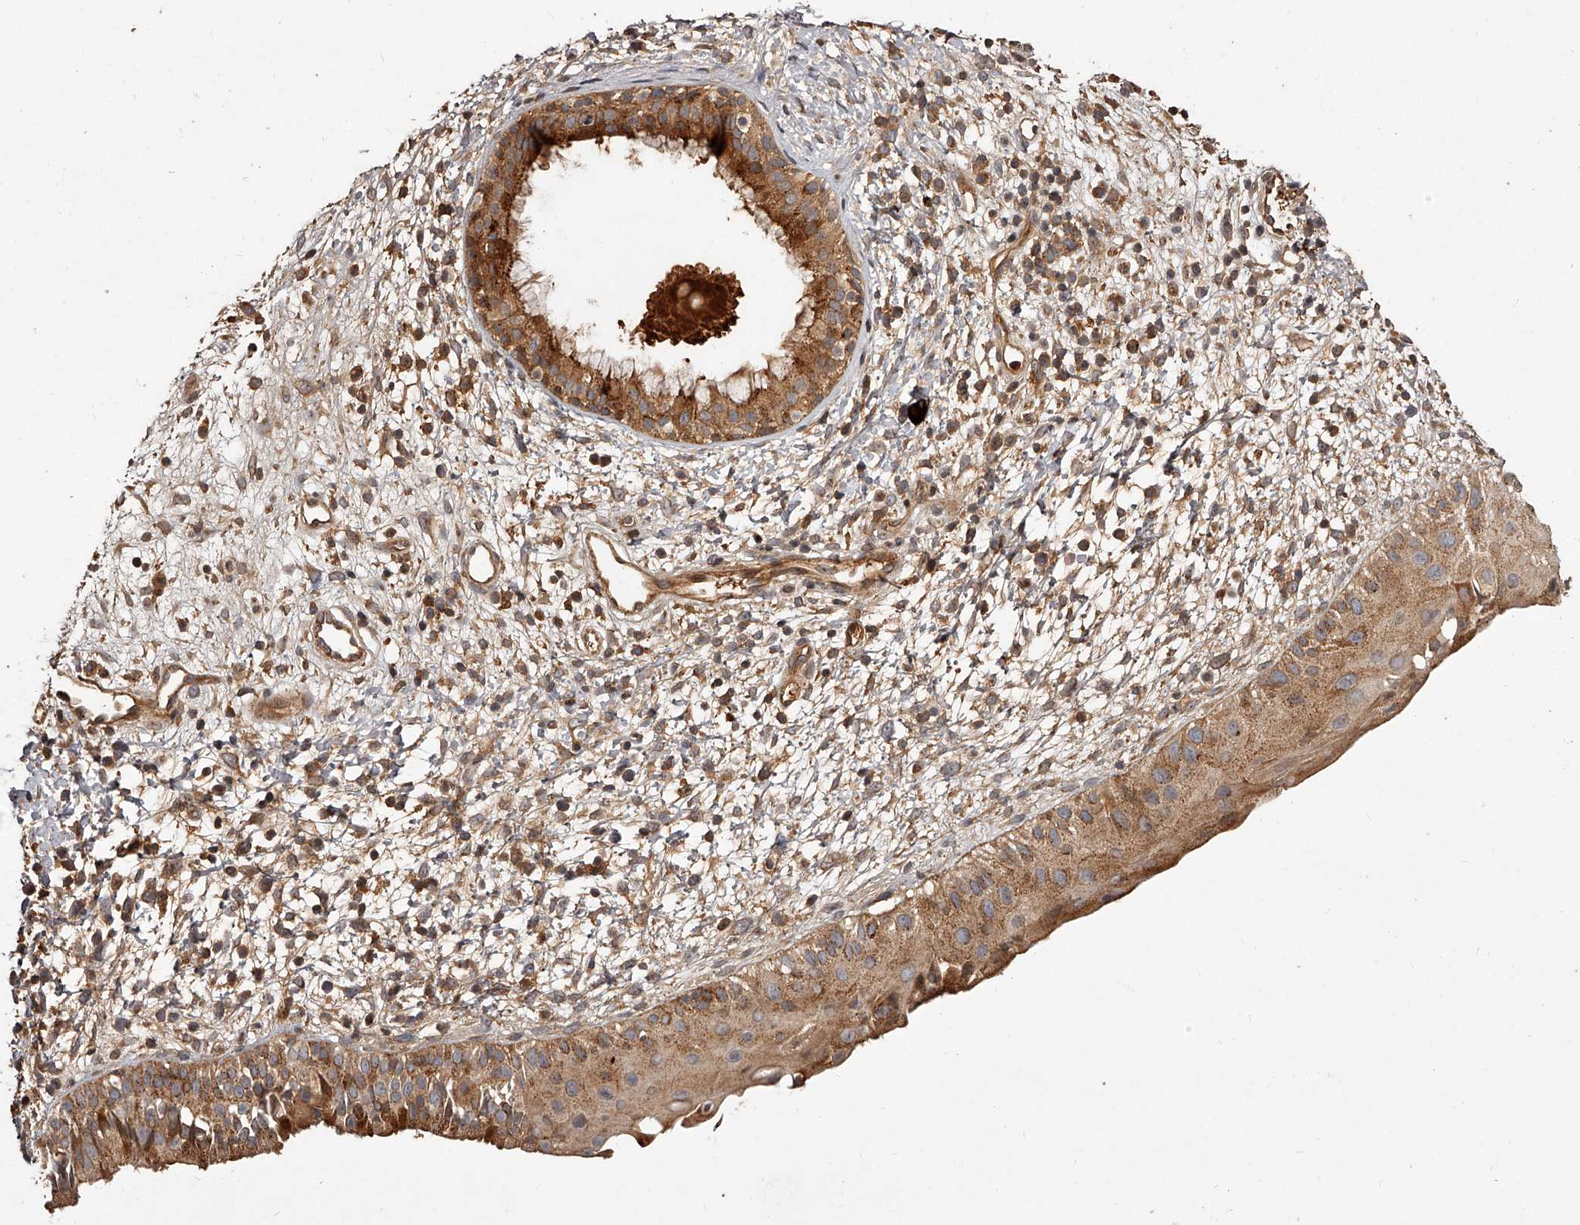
{"staining": {"intensity": "moderate", "quantity": ">75%", "location": "cytoplasmic/membranous"}, "tissue": "nasopharynx", "cell_type": "Respiratory epithelial cells", "image_type": "normal", "snomed": [{"axis": "morphology", "description": "Normal tissue, NOS"}, {"axis": "topography", "description": "Nasopharynx"}], "caption": "About >75% of respiratory epithelial cells in normal nasopharynx demonstrate moderate cytoplasmic/membranous protein staining as visualized by brown immunohistochemical staining.", "gene": "CRYZL1", "patient": {"sex": "male", "age": 22}}